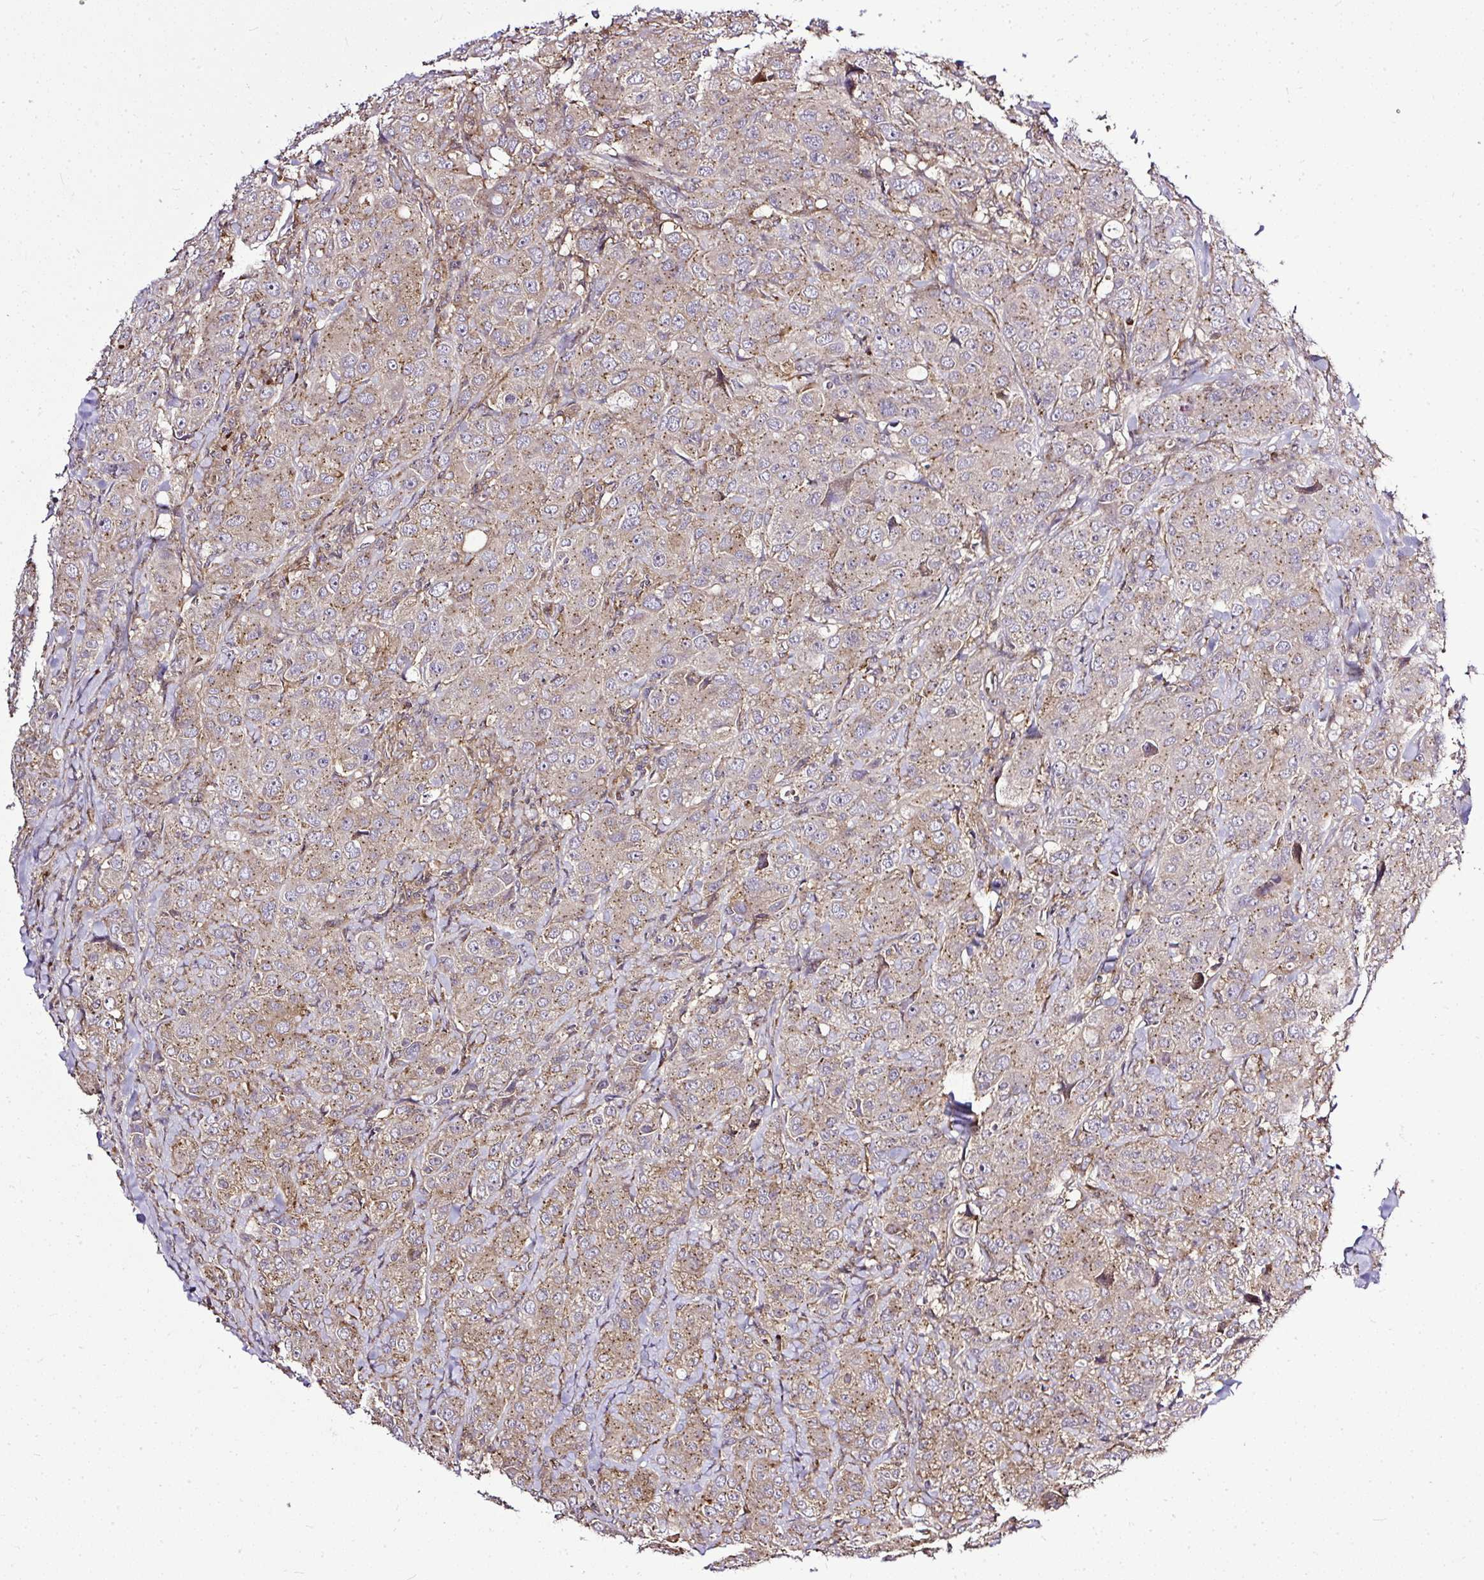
{"staining": {"intensity": "moderate", "quantity": ">75%", "location": "cytoplasmic/membranous"}, "tissue": "breast cancer", "cell_type": "Tumor cells", "image_type": "cancer", "snomed": [{"axis": "morphology", "description": "Duct carcinoma"}, {"axis": "topography", "description": "Breast"}], "caption": "Moderate cytoplasmic/membranous expression for a protein is present in approximately >75% of tumor cells of intraductal carcinoma (breast) using IHC.", "gene": "SMC4", "patient": {"sex": "female", "age": 43}}